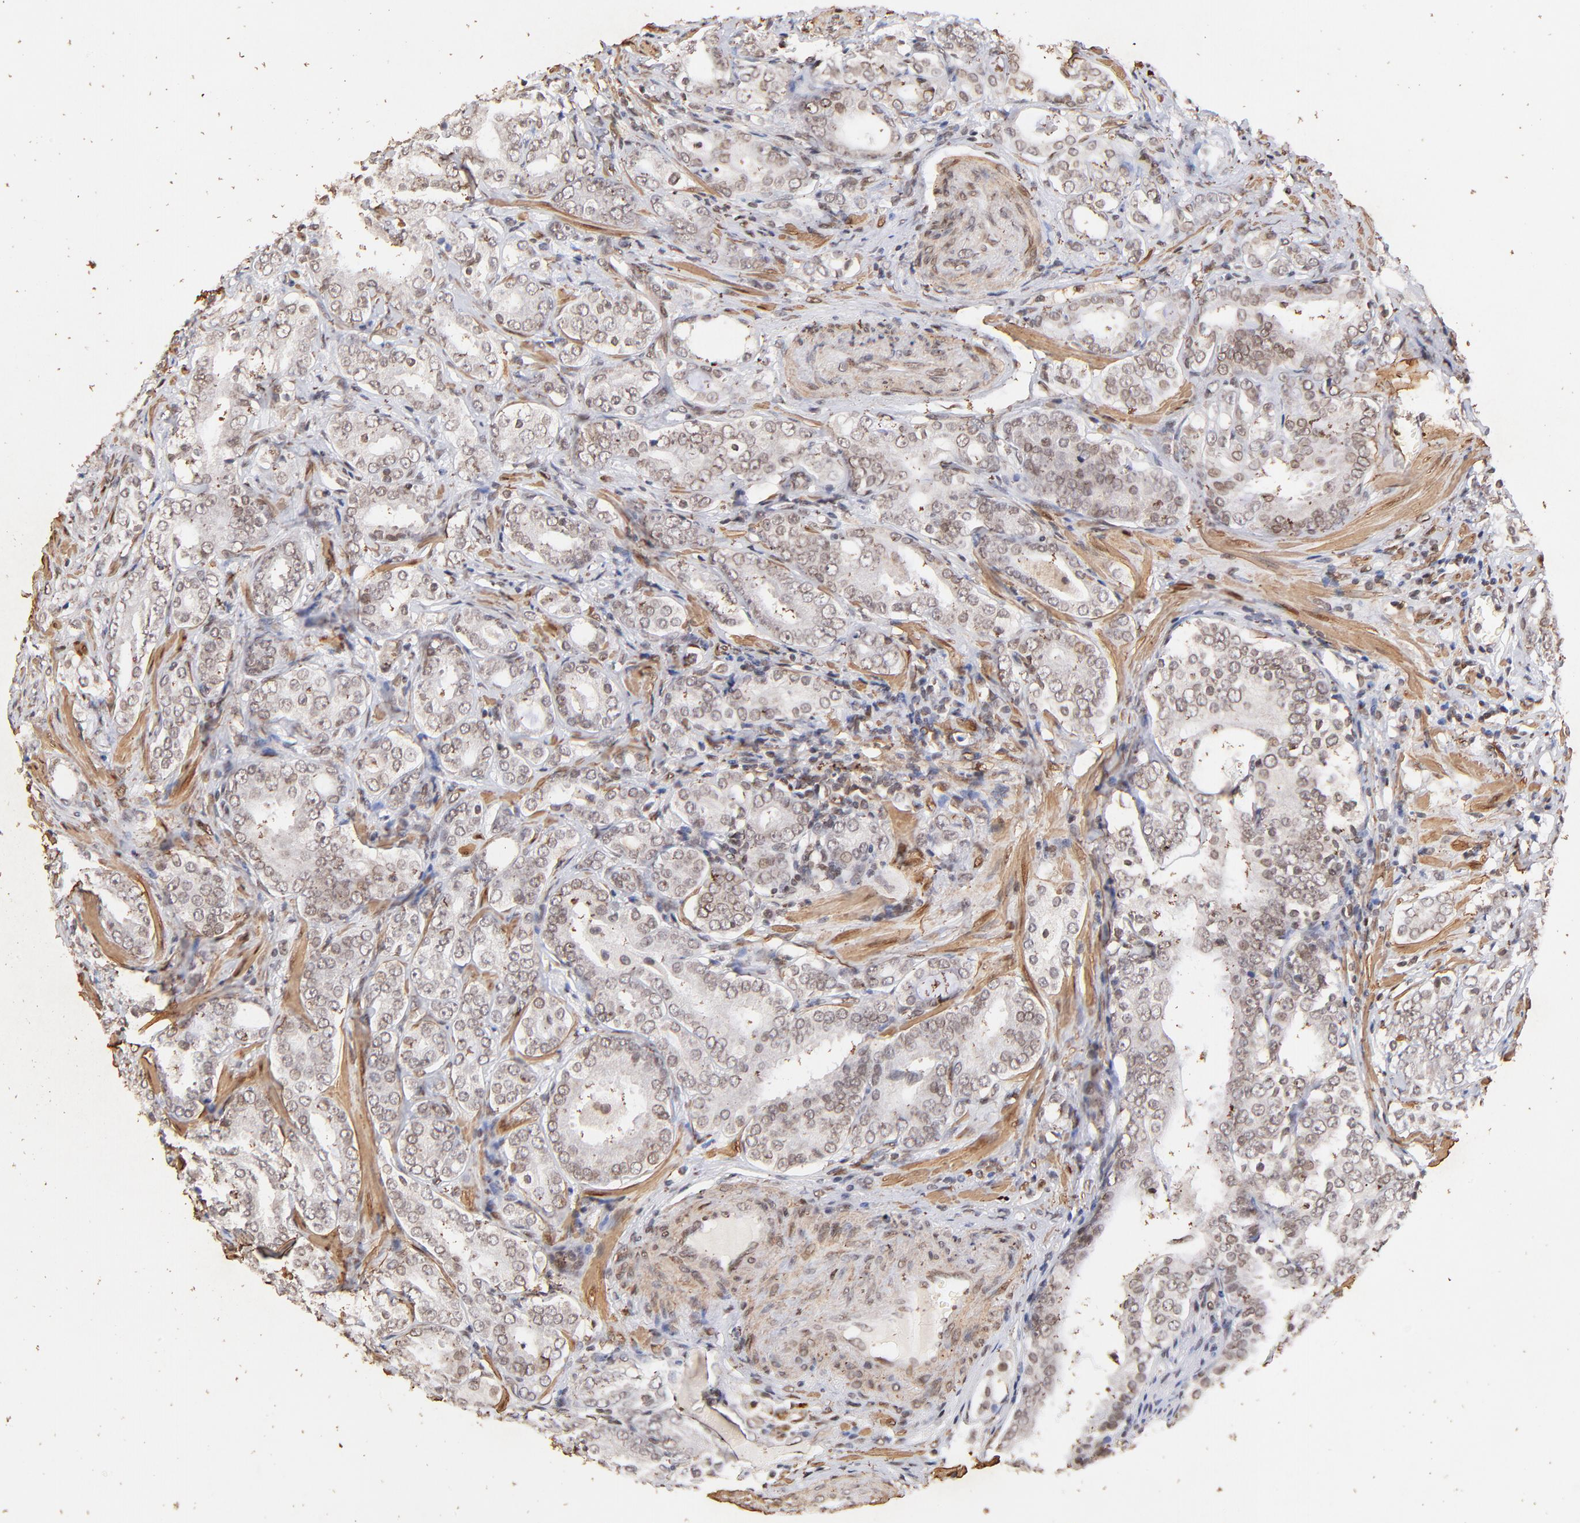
{"staining": {"intensity": "weak", "quantity": "25%-75%", "location": "nuclear"}, "tissue": "prostate cancer", "cell_type": "Tumor cells", "image_type": "cancer", "snomed": [{"axis": "morphology", "description": "Adenocarcinoma, Low grade"}, {"axis": "topography", "description": "Prostate"}], "caption": "About 25%-75% of tumor cells in prostate cancer (low-grade adenocarcinoma) reveal weak nuclear protein expression as visualized by brown immunohistochemical staining.", "gene": "ZFP92", "patient": {"sex": "male", "age": 59}}